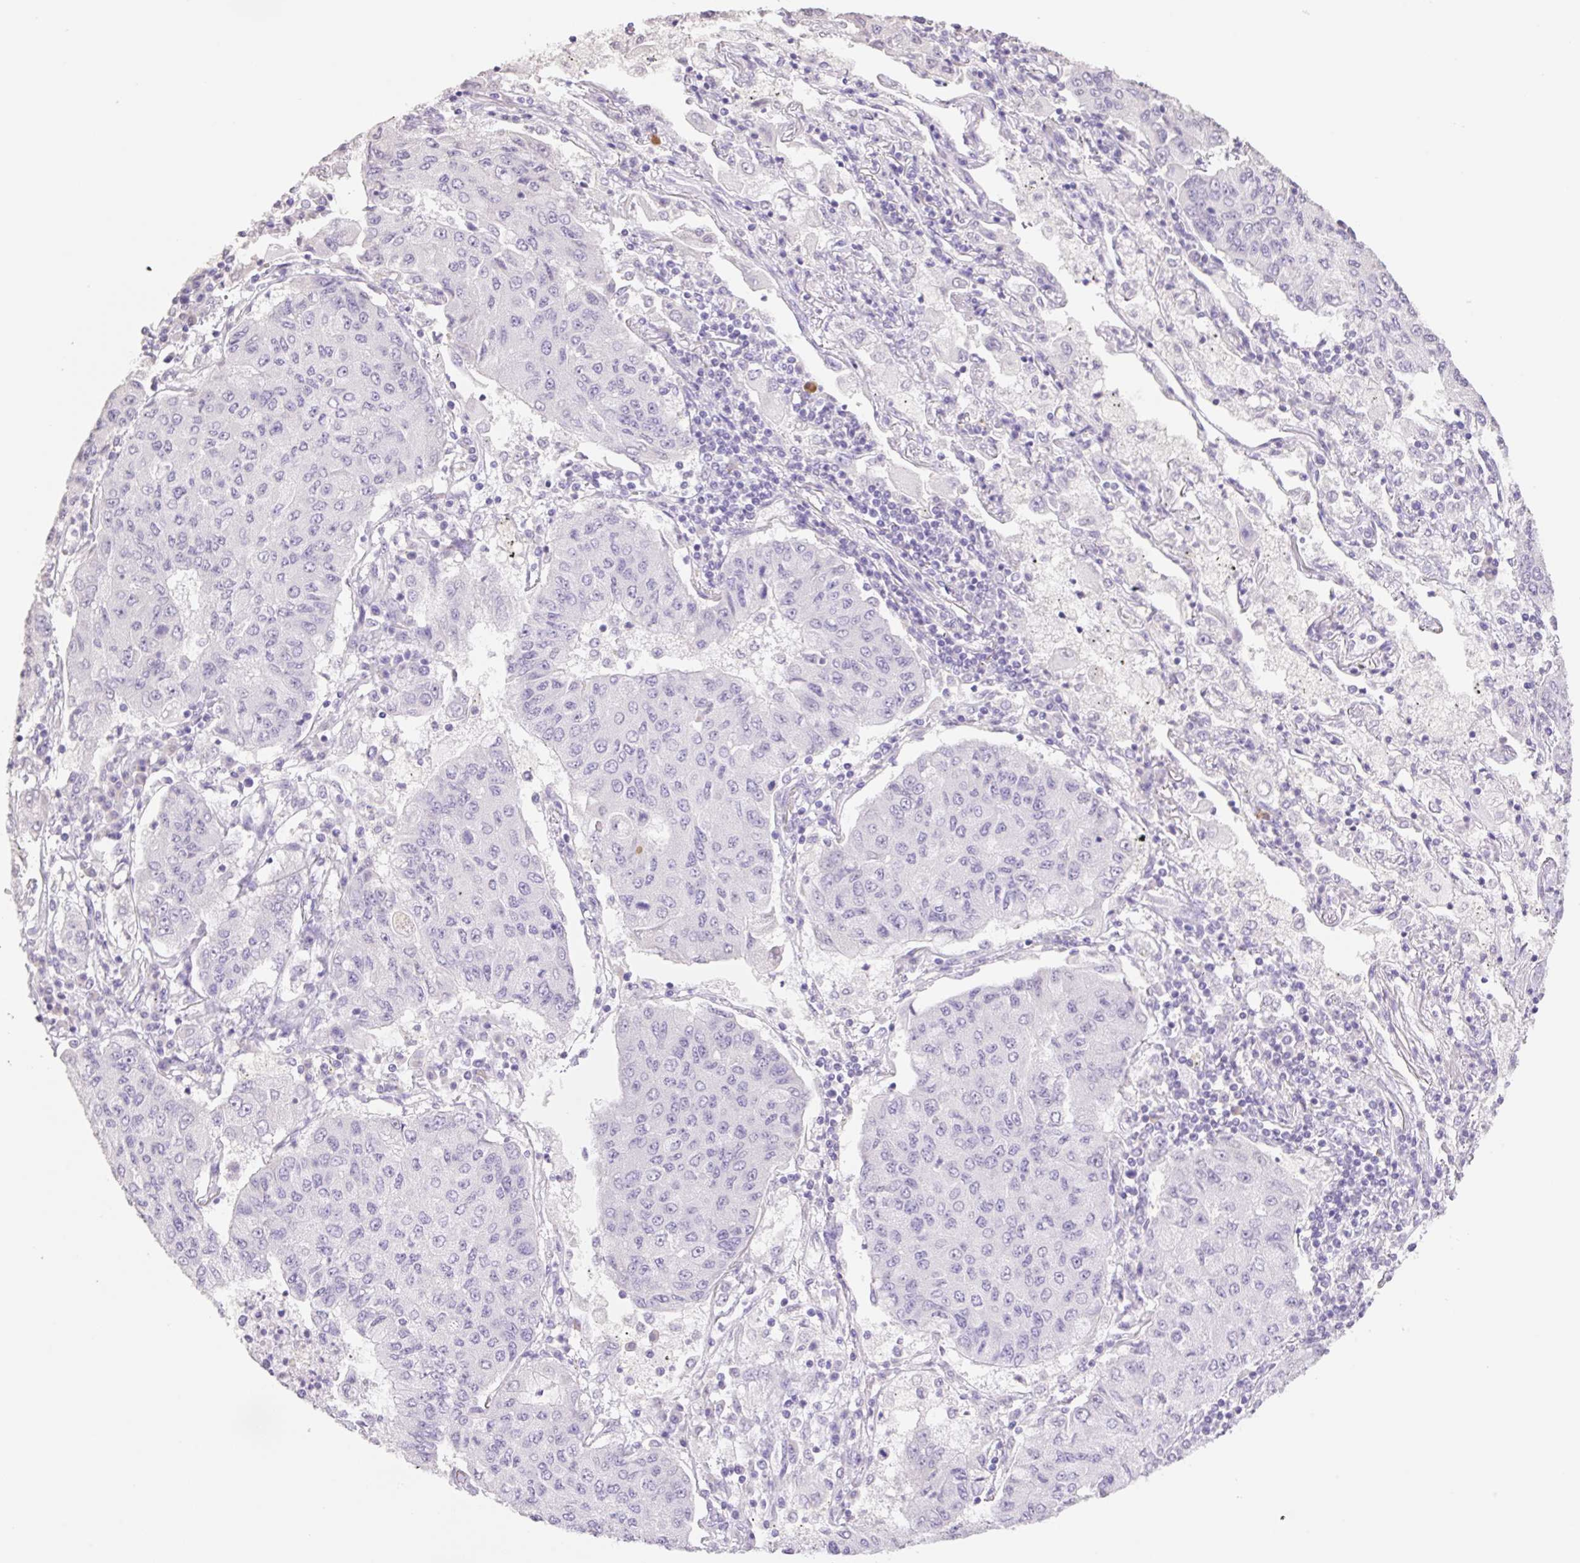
{"staining": {"intensity": "negative", "quantity": "none", "location": "none"}, "tissue": "lung cancer", "cell_type": "Tumor cells", "image_type": "cancer", "snomed": [{"axis": "morphology", "description": "Squamous cell carcinoma, NOS"}, {"axis": "topography", "description": "Lung"}], "caption": "Immunohistochemistry photomicrograph of human lung cancer (squamous cell carcinoma) stained for a protein (brown), which exhibits no positivity in tumor cells.", "gene": "HCRTR2", "patient": {"sex": "male", "age": 74}}